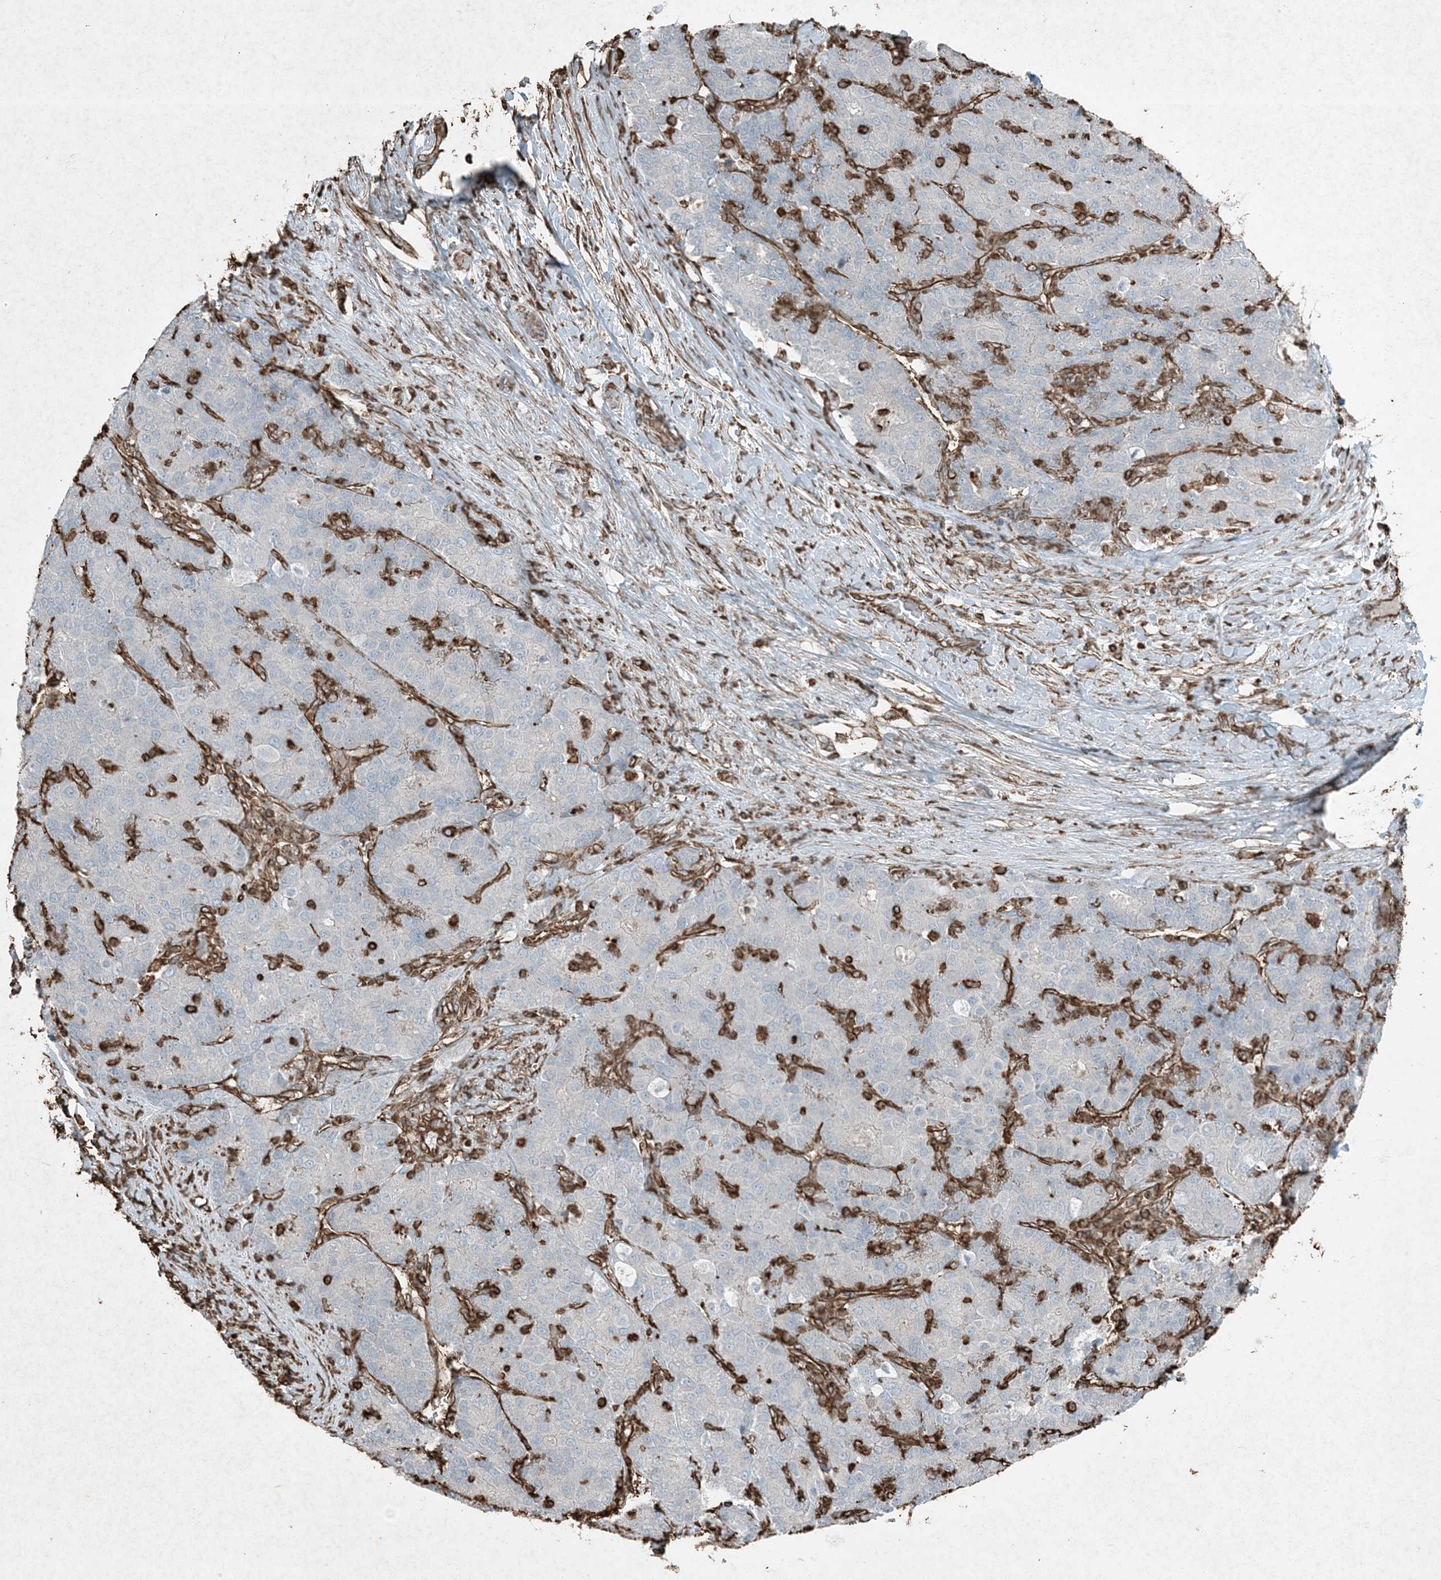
{"staining": {"intensity": "negative", "quantity": "none", "location": "none"}, "tissue": "liver cancer", "cell_type": "Tumor cells", "image_type": "cancer", "snomed": [{"axis": "morphology", "description": "Carcinoma, Hepatocellular, NOS"}, {"axis": "topography", "description": "Liver"}], "caption": "Hepatocellular carcinoma (liver) was stained to show a protein in brown. There is no significant positivity in tumor cells.", "gene": "RYK", "patient": {"sex": "male", "age": 65}}